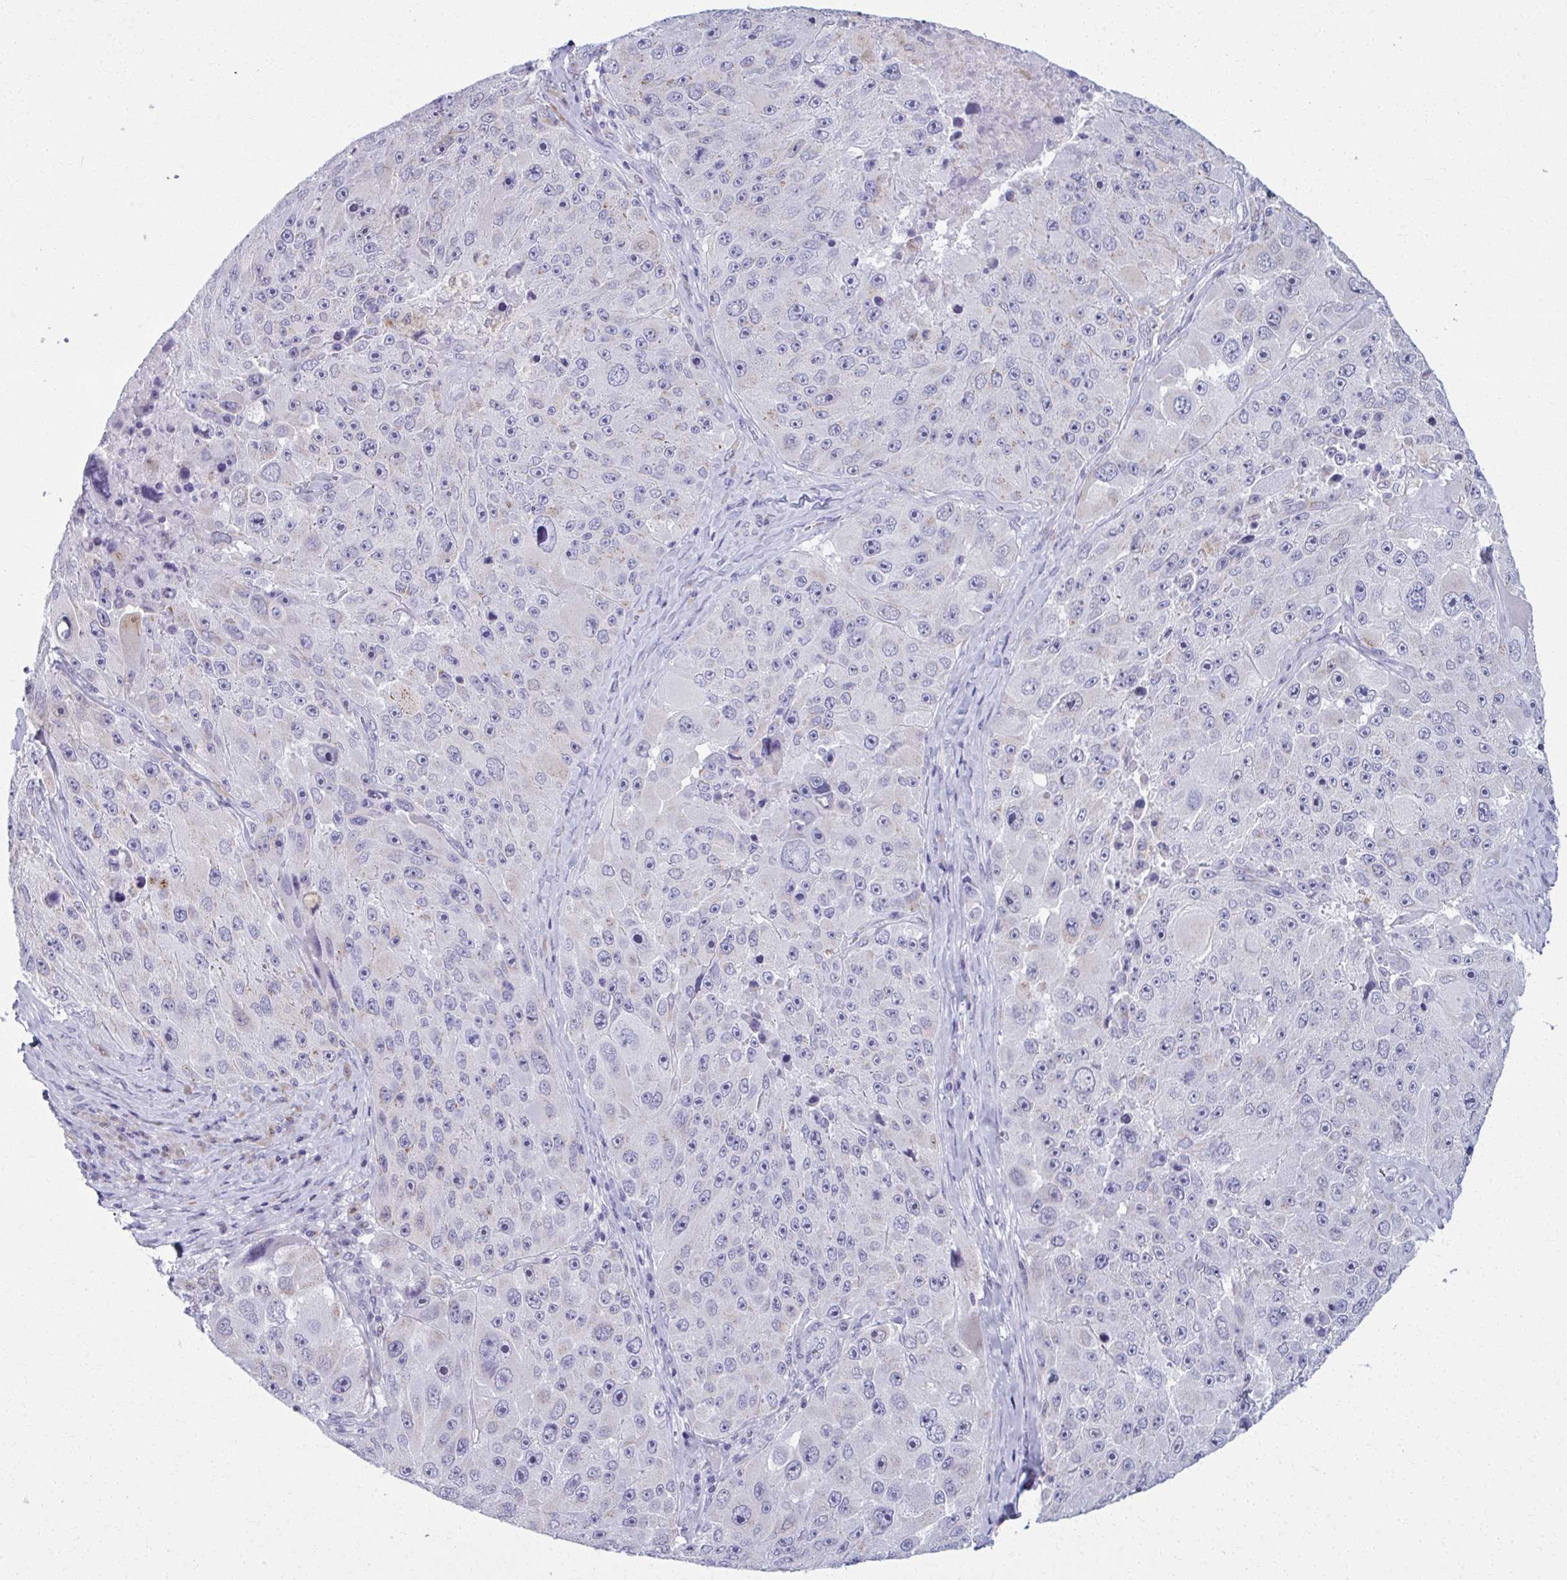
{"staining": {"intensity": "weak", "quantity": "<25%", "location": "cytoplasmic/membranous"}, "tissue": "melanoma", "cell_type": "Tumor cells", "image_type": "cancer", "snomed": [{"axis": "morphology", "description": "Malignant melanoma, Metastatic site"}, {"axis": "topography", "description": "Lymph node"}], "caption": "High magnification brightfield microscopy of melanoma stained with DAB (brown) and counterstained with hematoxylin (blue): tumor cells show no significant expression. Nuclei are stained in blue.", "gene": "SCLY", "patient": {"sex": "male", "age": 62}}